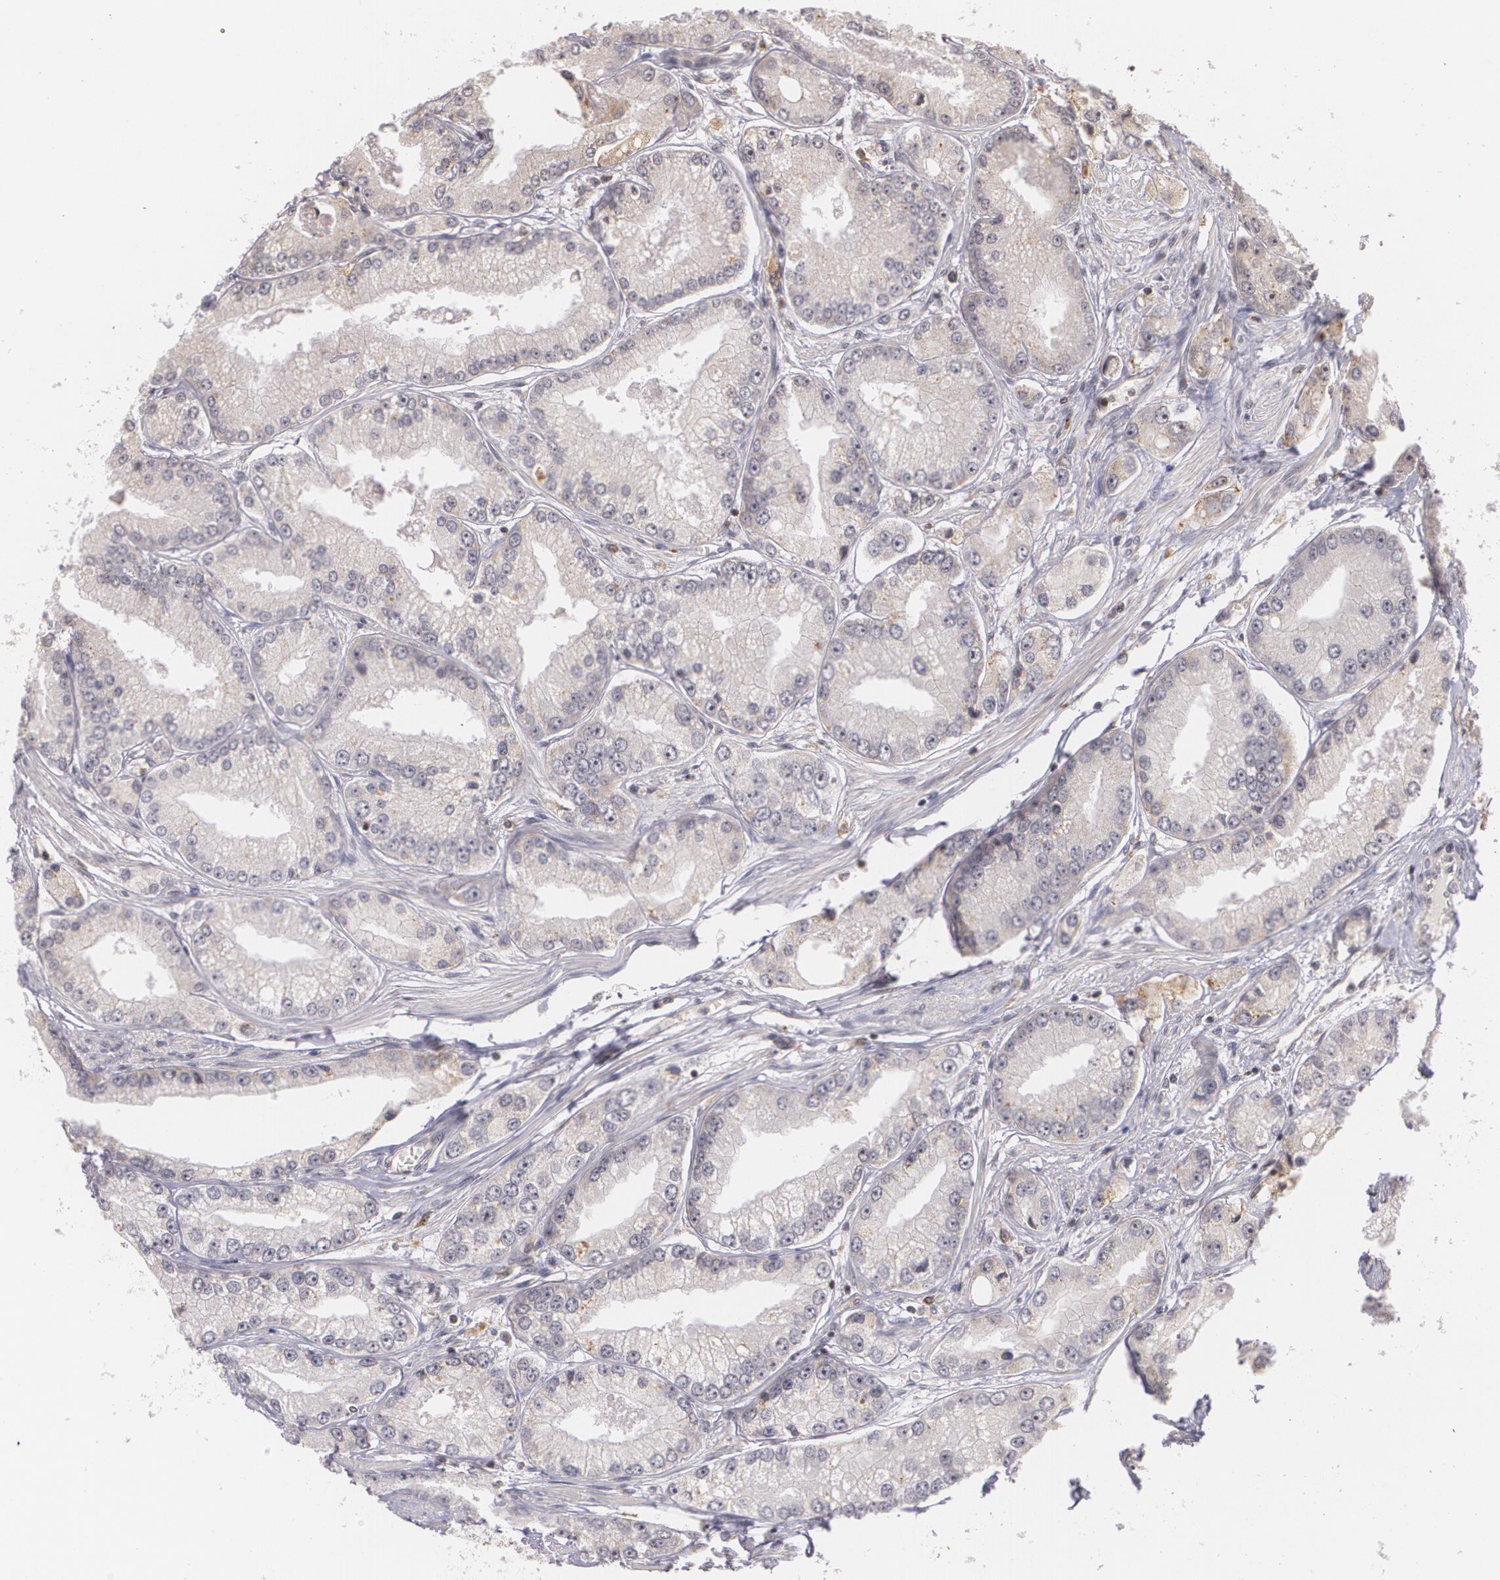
{"staining": {"intensity": "weak", "quantity": "<25%", "location": "cytoplasmic/membranous"}, "tissue": "prostate cancer", "cell_type": "Tumor cells", "image_type": "cancer", "snomed": [{"axis": "morphology", "description": "Adenocarcinoma, Medium grade"}, {"axis": "topography", "description": "Prostate"}], "caption": "A histopathology image of prostate cancer stained for a protein displays no brown staining in tumor cells.", "gene": "VAV3", "patient": {"sex": "male", "age": 72}}